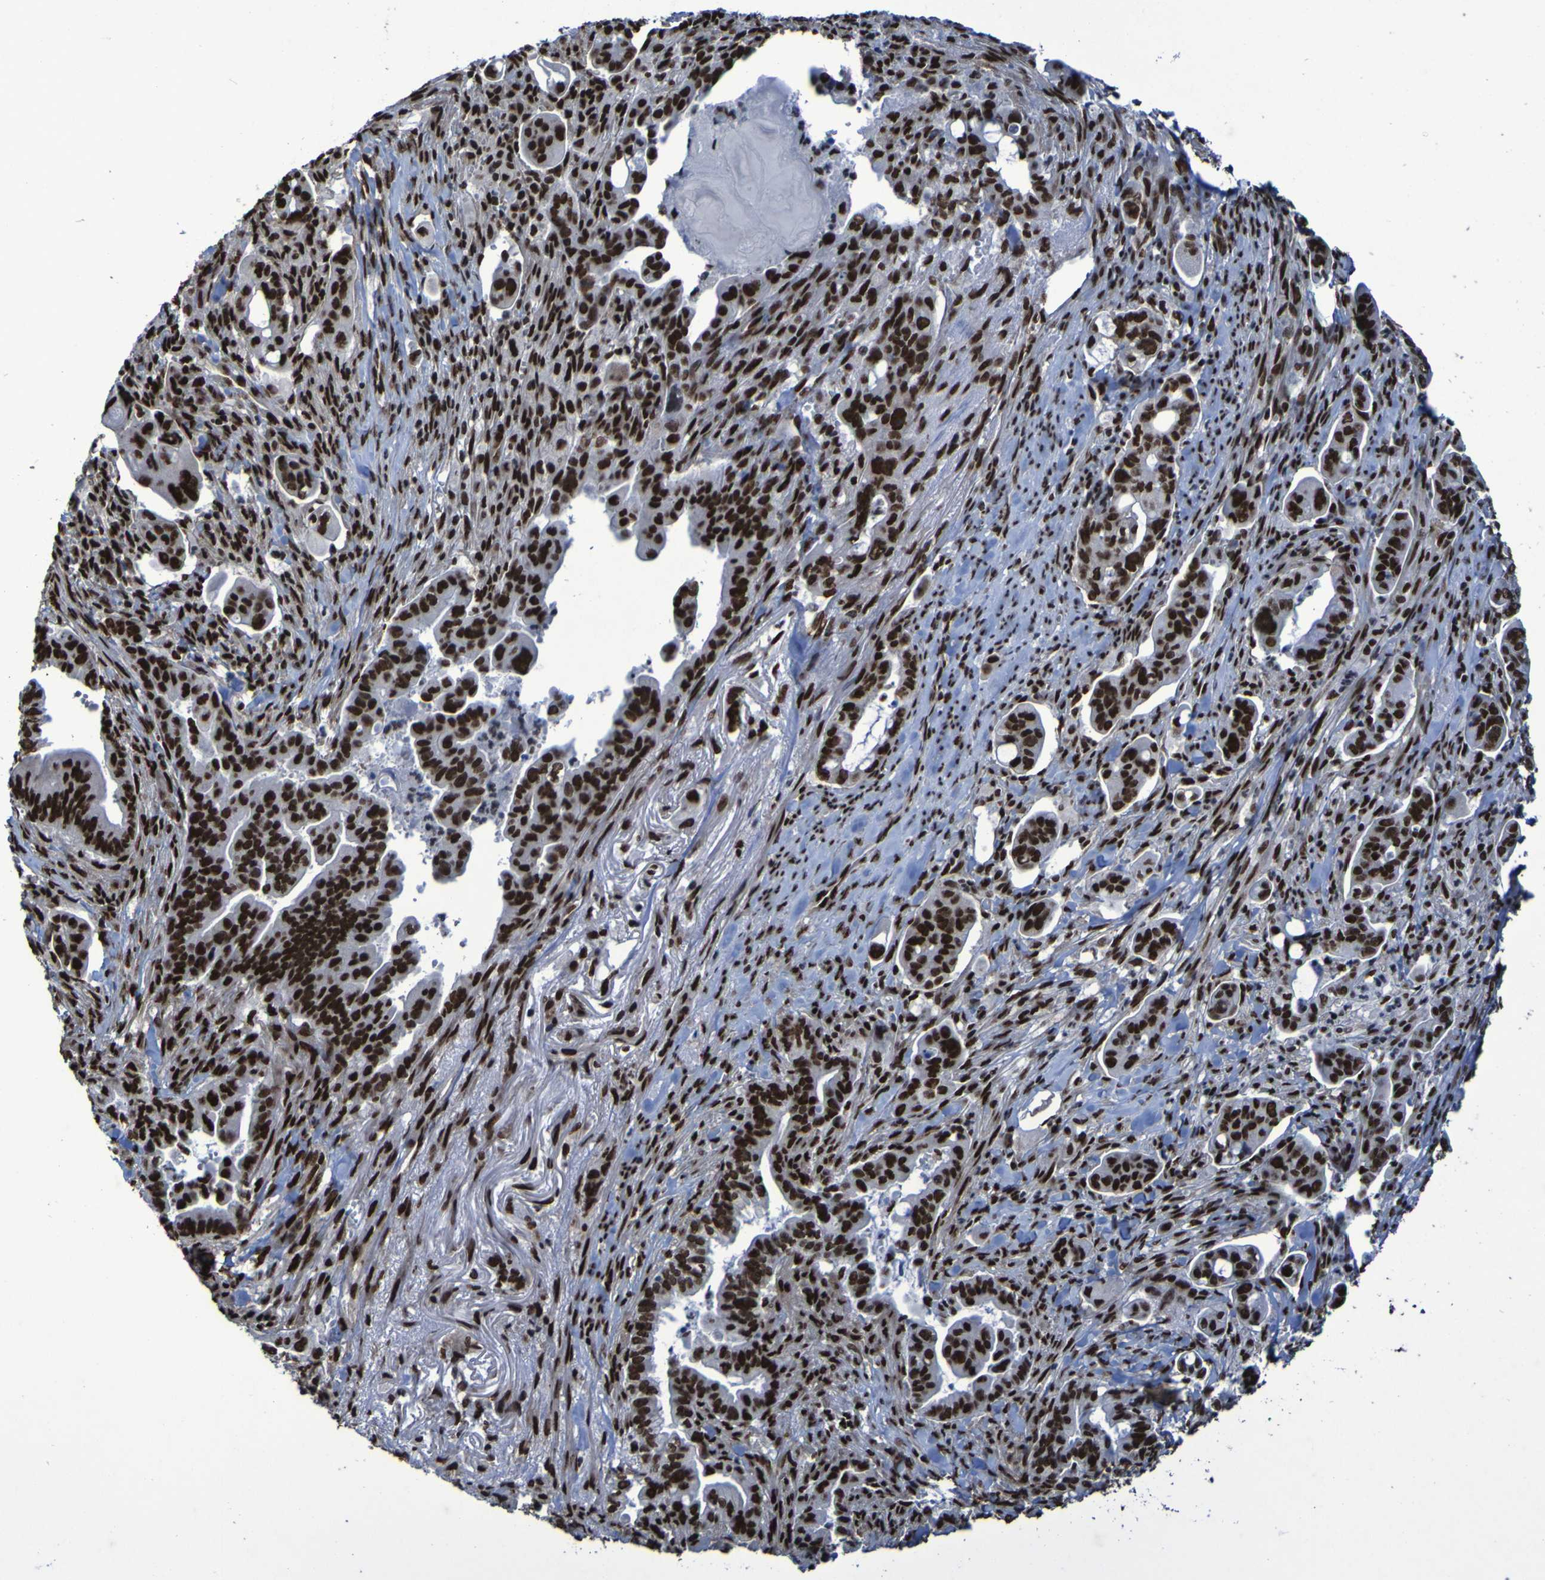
{"staining": {"intensity": "strong", "quantity": ">75%", "location": "nuclear"}, "tissue": "pancreatic cancer", "cell_type": "Tumor cells", "image_type": "cancer", "snomed": [{"axis": "morphology", "description": "Adenocarcinoma, NOS"}, {"axis": "topography", "description": "Pancreas"}], "caption": "Pancreatic adenocarcinoma was stained to show a protein in brown. There is high levels of strong nuclear positivity in approximately >75% of tumor cells.", "gene": "HNRNPR", "patient": {"sex": "male", "age": 70}}